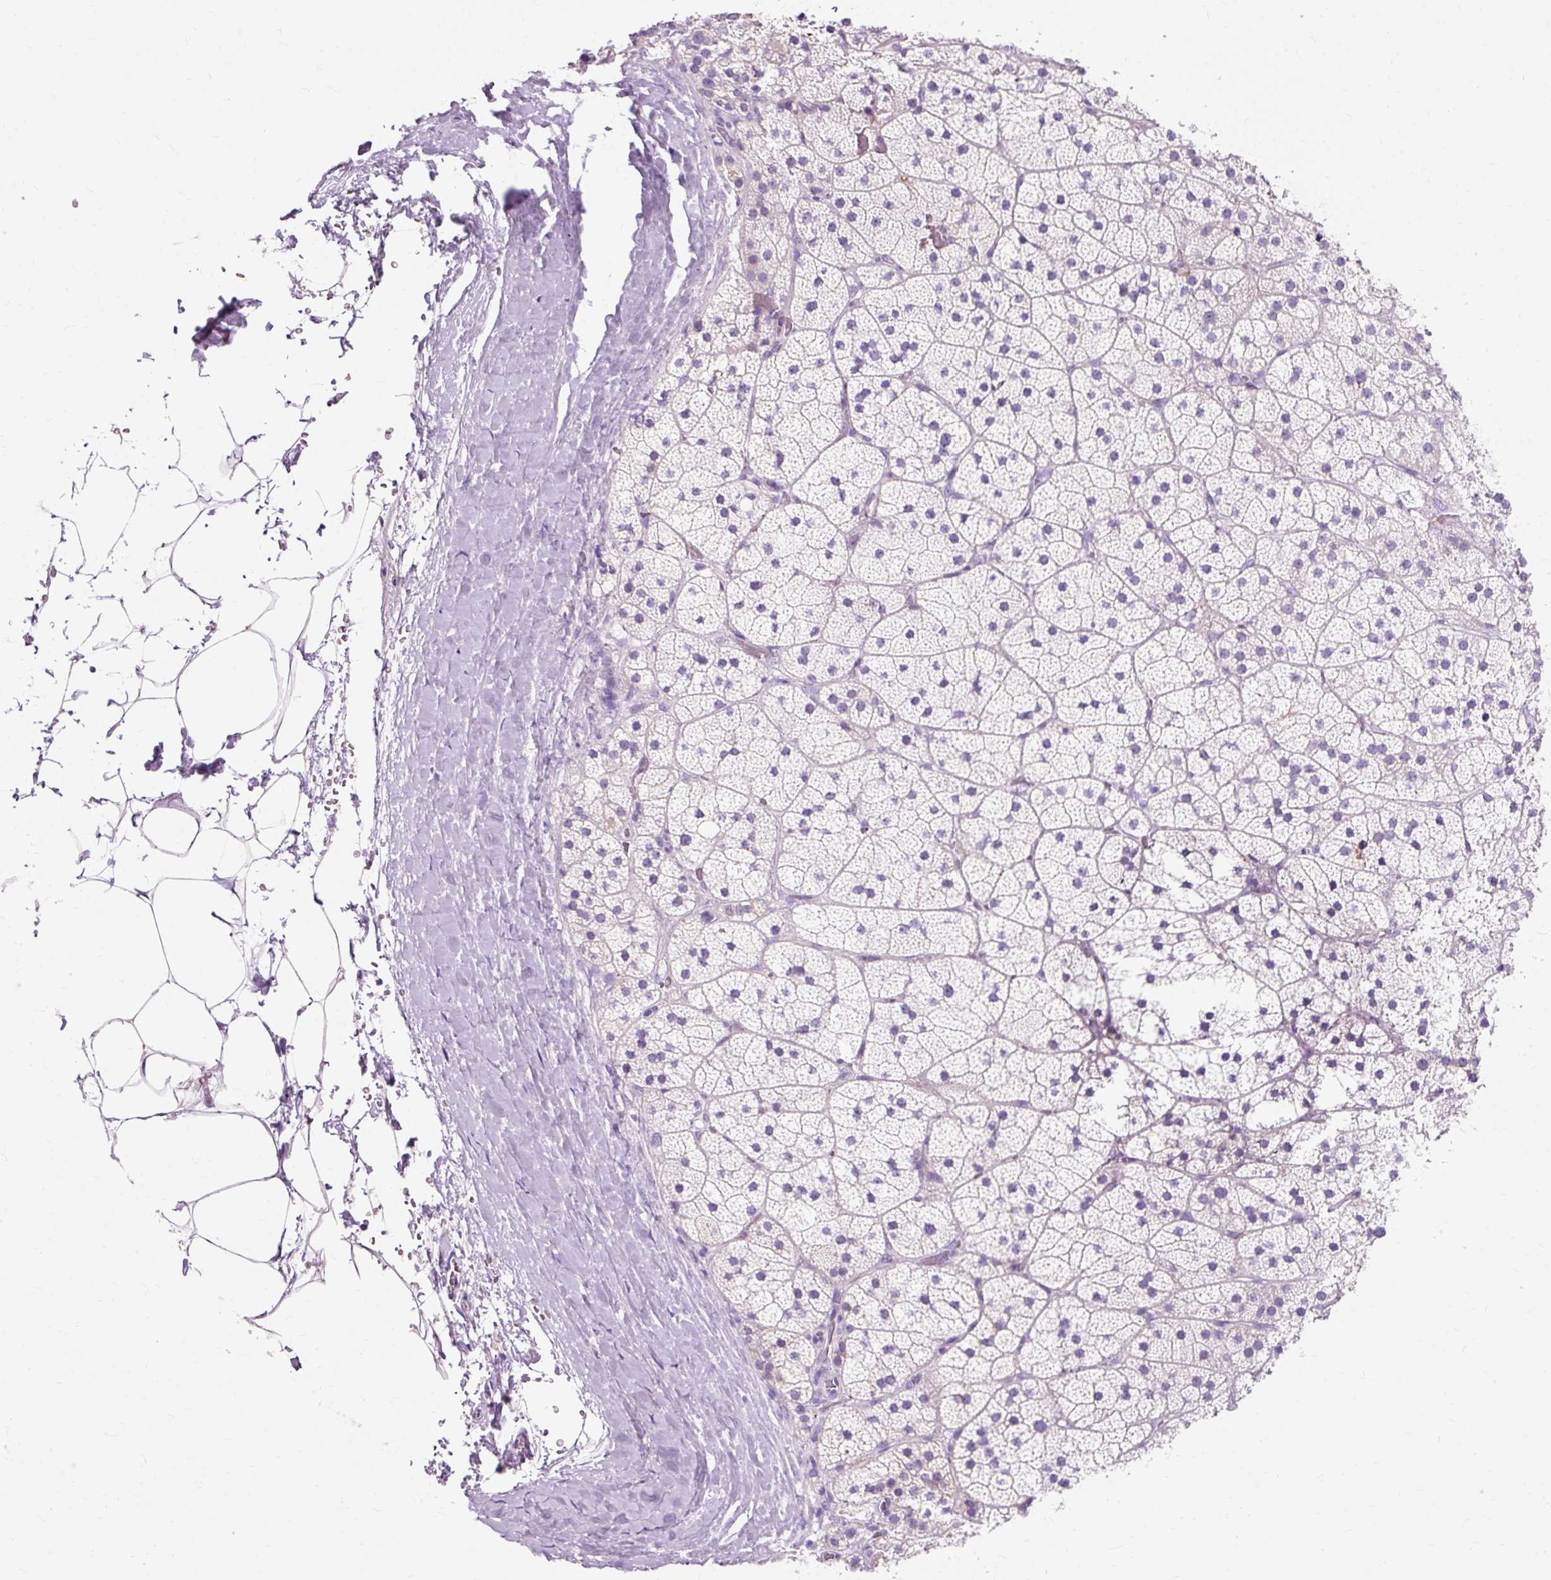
{"staining": {"intensity": "weak", "quantity": "<25%", "location": "cytoplasmic/membranous"}, "tissue": "adrenal gland", "cell_type": "Glandular cells", "image_type": "normal", "snomed": [{"axis": "morphology", "description": "Normal tissue, NOS"}, {"axis": "topography", "description": "Adrenal gland"}], "caption": "High magnification brightfield microscopy of benign adrenal gland stained with DAB (brown) and counterstained with hematoxylin (blue): glandular cells show no significant positivity. The staining was performed using DAB to visualize the protein expression in brown, while the nuclei were stained in blue with hematoxylin (Magnification: 20x).", "gene": "CLDN25", "patient": {"sex": "male", "age": 57}}